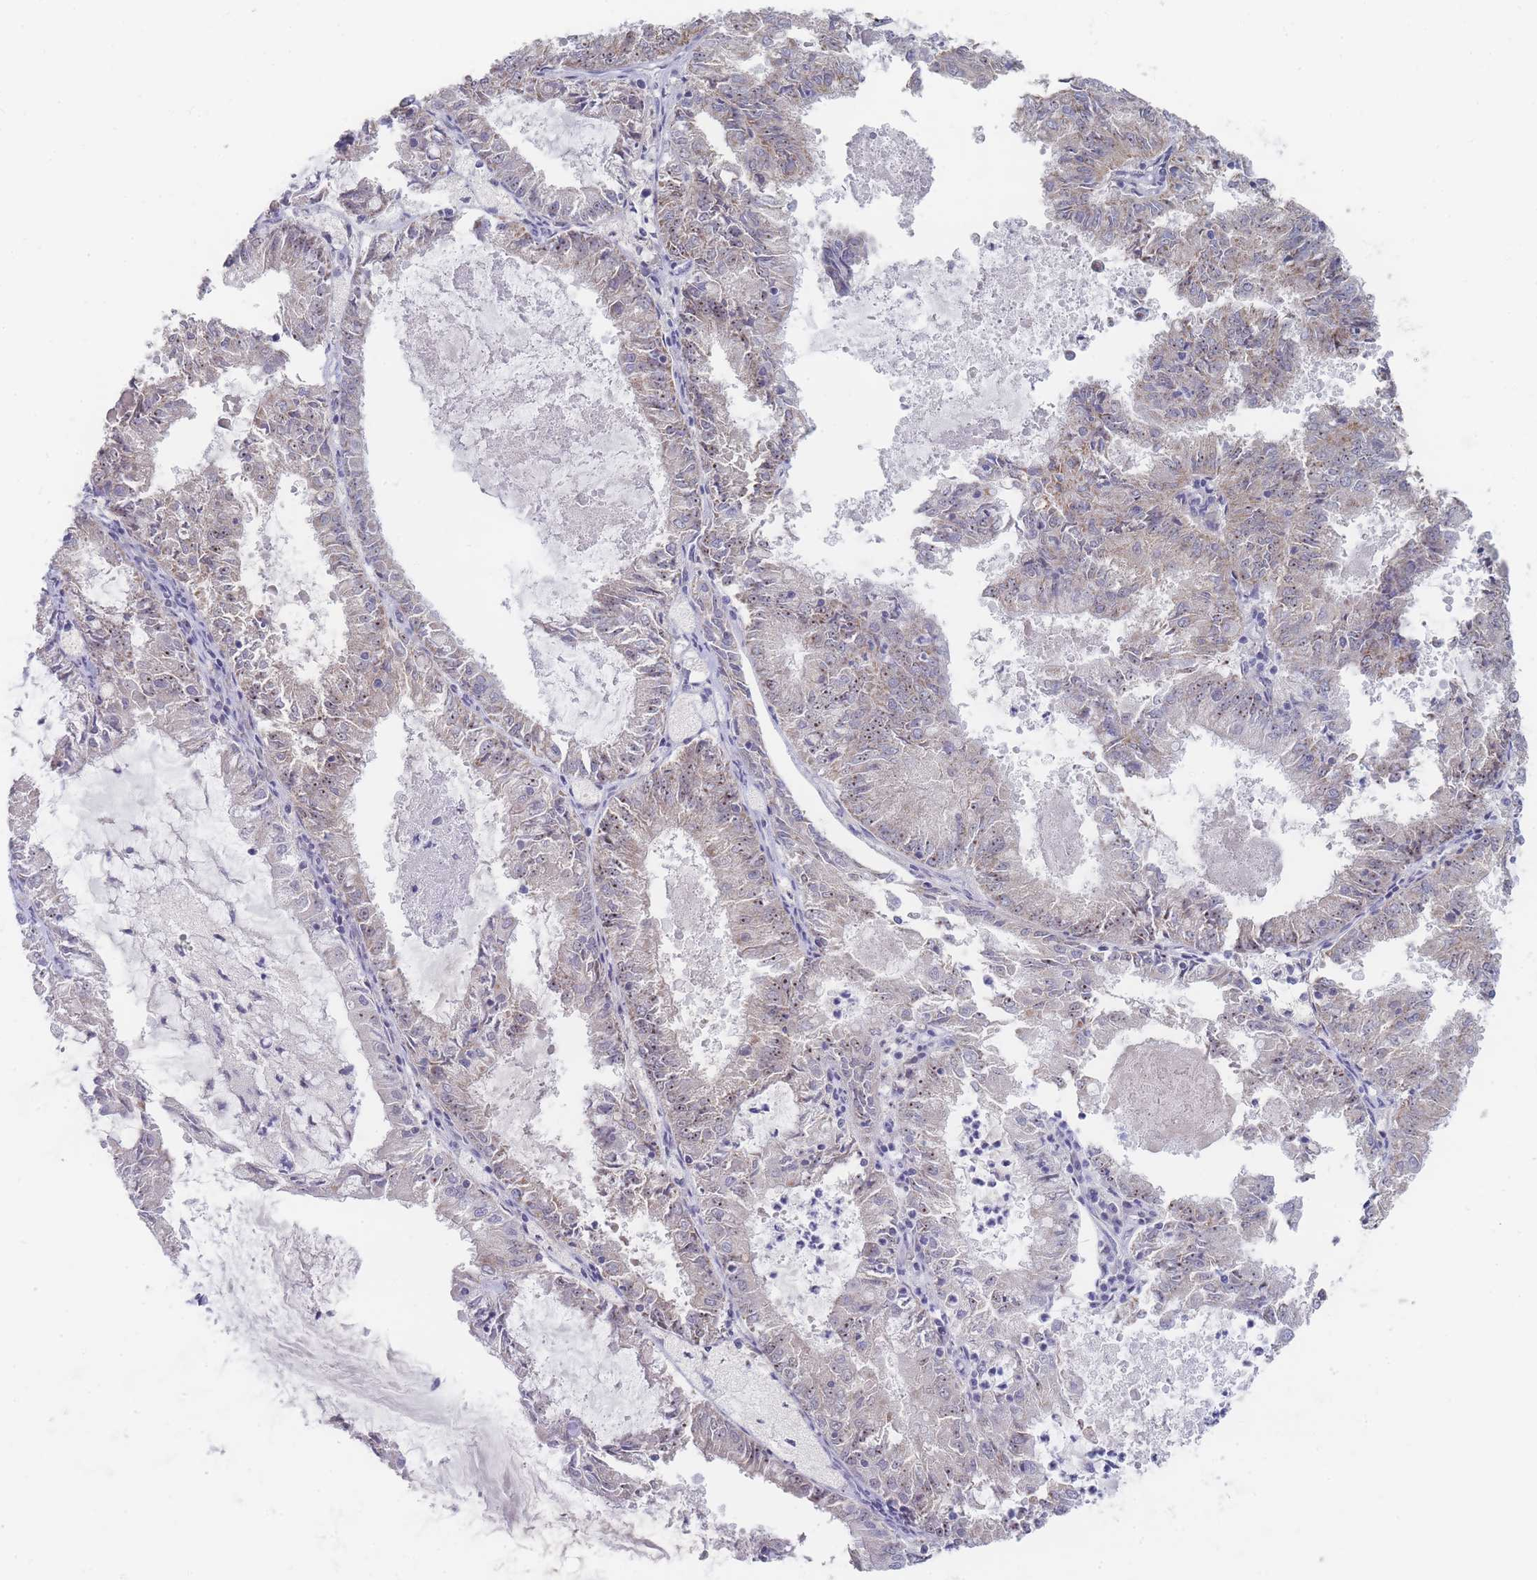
{"staining": {"intensity": "weak", "quantity": "25%-75%", "location": "cytoplasmic/membranous,nuclear"}, "tissue": "endometrial cancer", "cell_type": "Tumor cells", "image_type": "cancer", "snomed": [{"axis": "morphology", "description": "Adenocarcinoma, NOS"}, {"axis": "topography", "description": "Endometrium"}], "caption": "About 25%-75% of tumor cells in human endometrial cancer reveal weak cytoplasmic/membranous and nuclear protein expression as visualized by brown immunohistochemical staining.", "gene": "RNF8", "patient": {"sex": "female", "age": 57}}